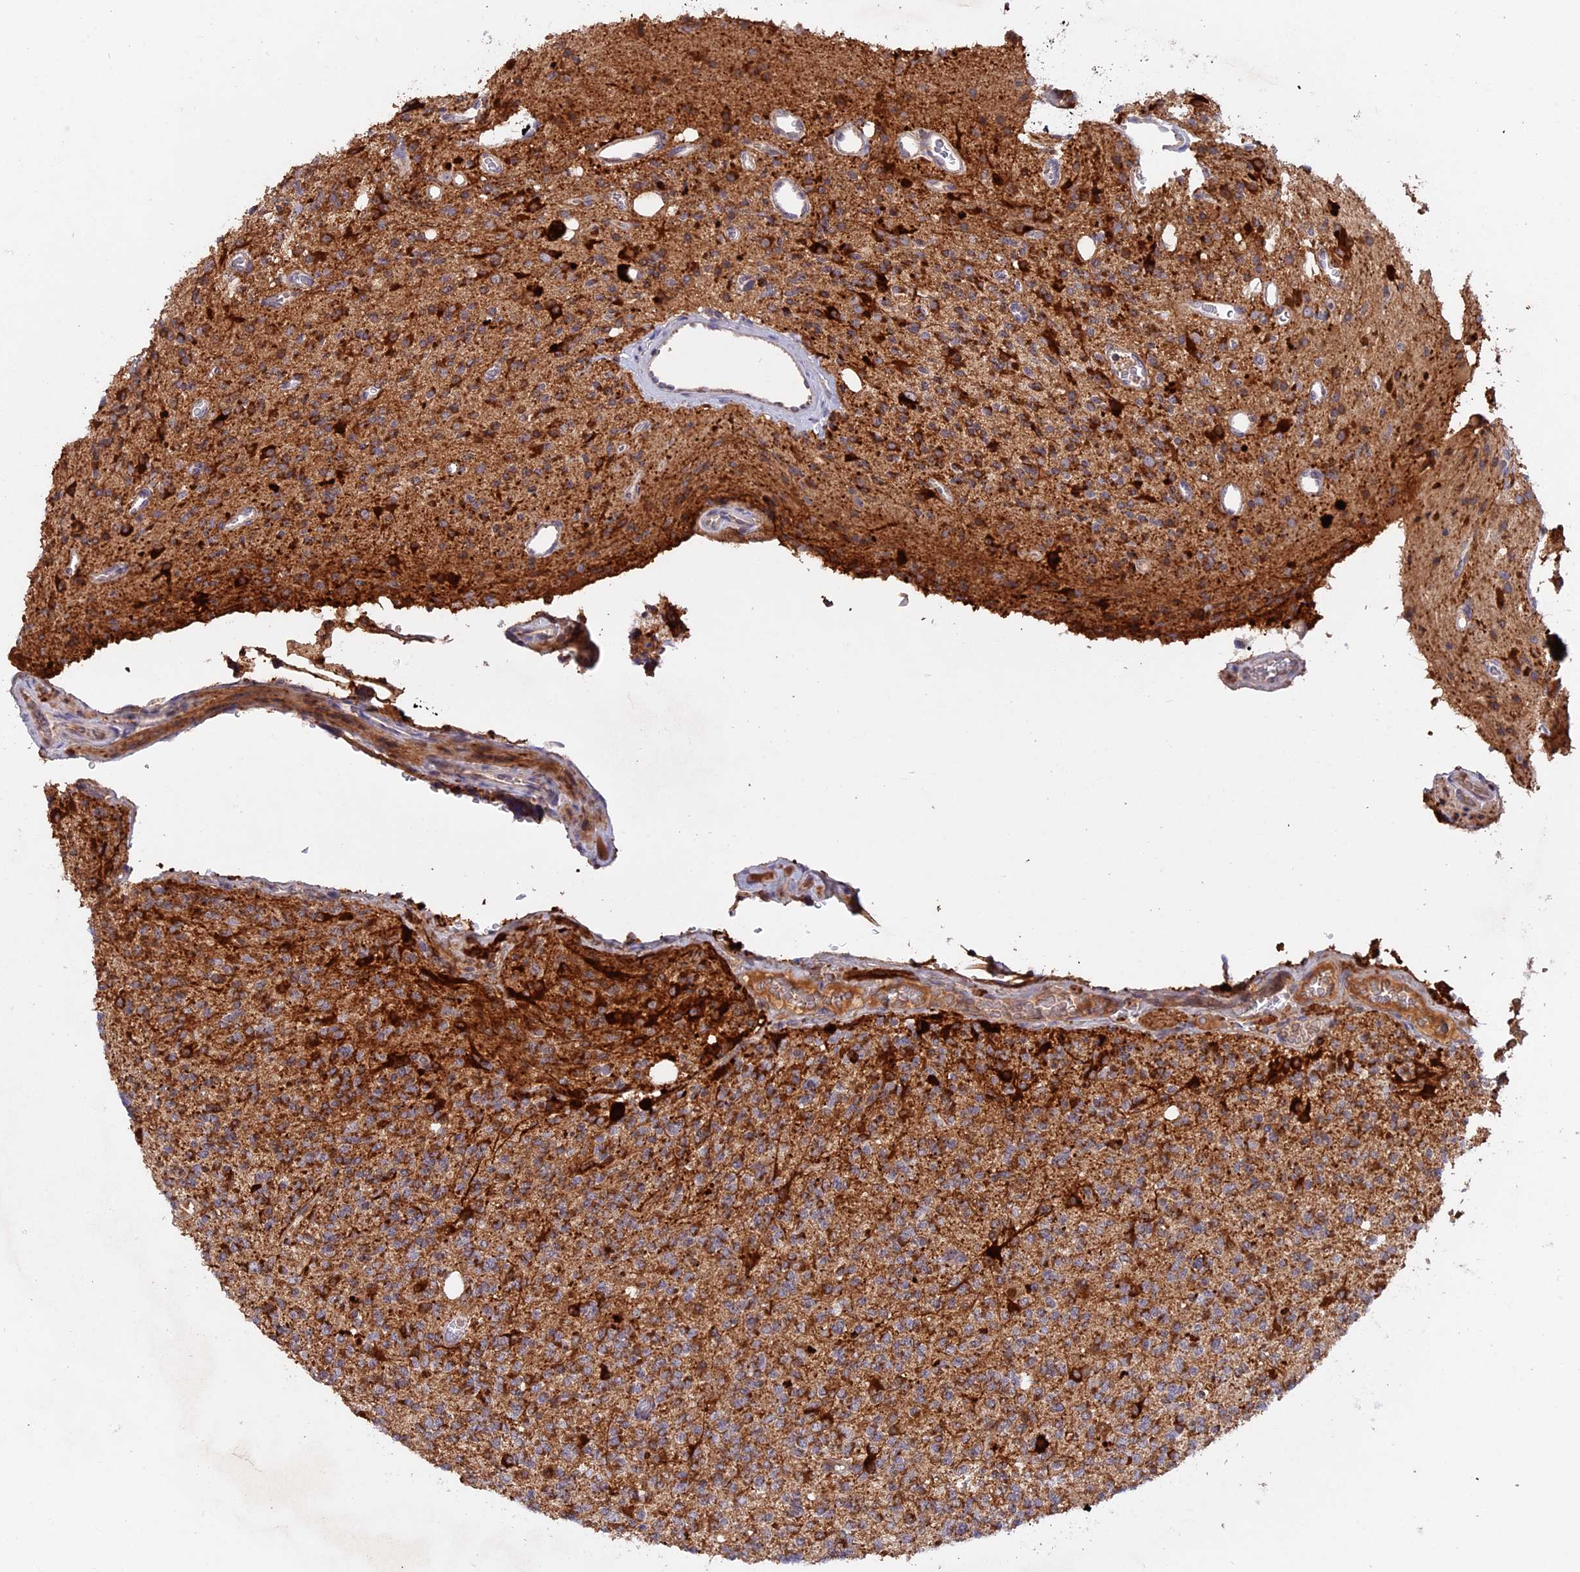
{"staining": {"intensity": "moderate", "quantity": "25%-75%", "location": "cytoplasmic/membranous"}, "tissue": "glioma", "cell_type": "Tumor cells", "image_type": "cancer", "snomed": [{"axis": "morphology", "description": "Glioma, malignant, High grade"}, {"axis": "topography", "description": "Brain"}], "caption": "High-grade glioma (malignant) was stained to show a protein in brown. There is medium levels of moderate cytoplasmic/membranous staining in approximately 25%-75% of tumor cells.", "gene": "MPV17L", "patient": {"sex": "male", "age": 34}}